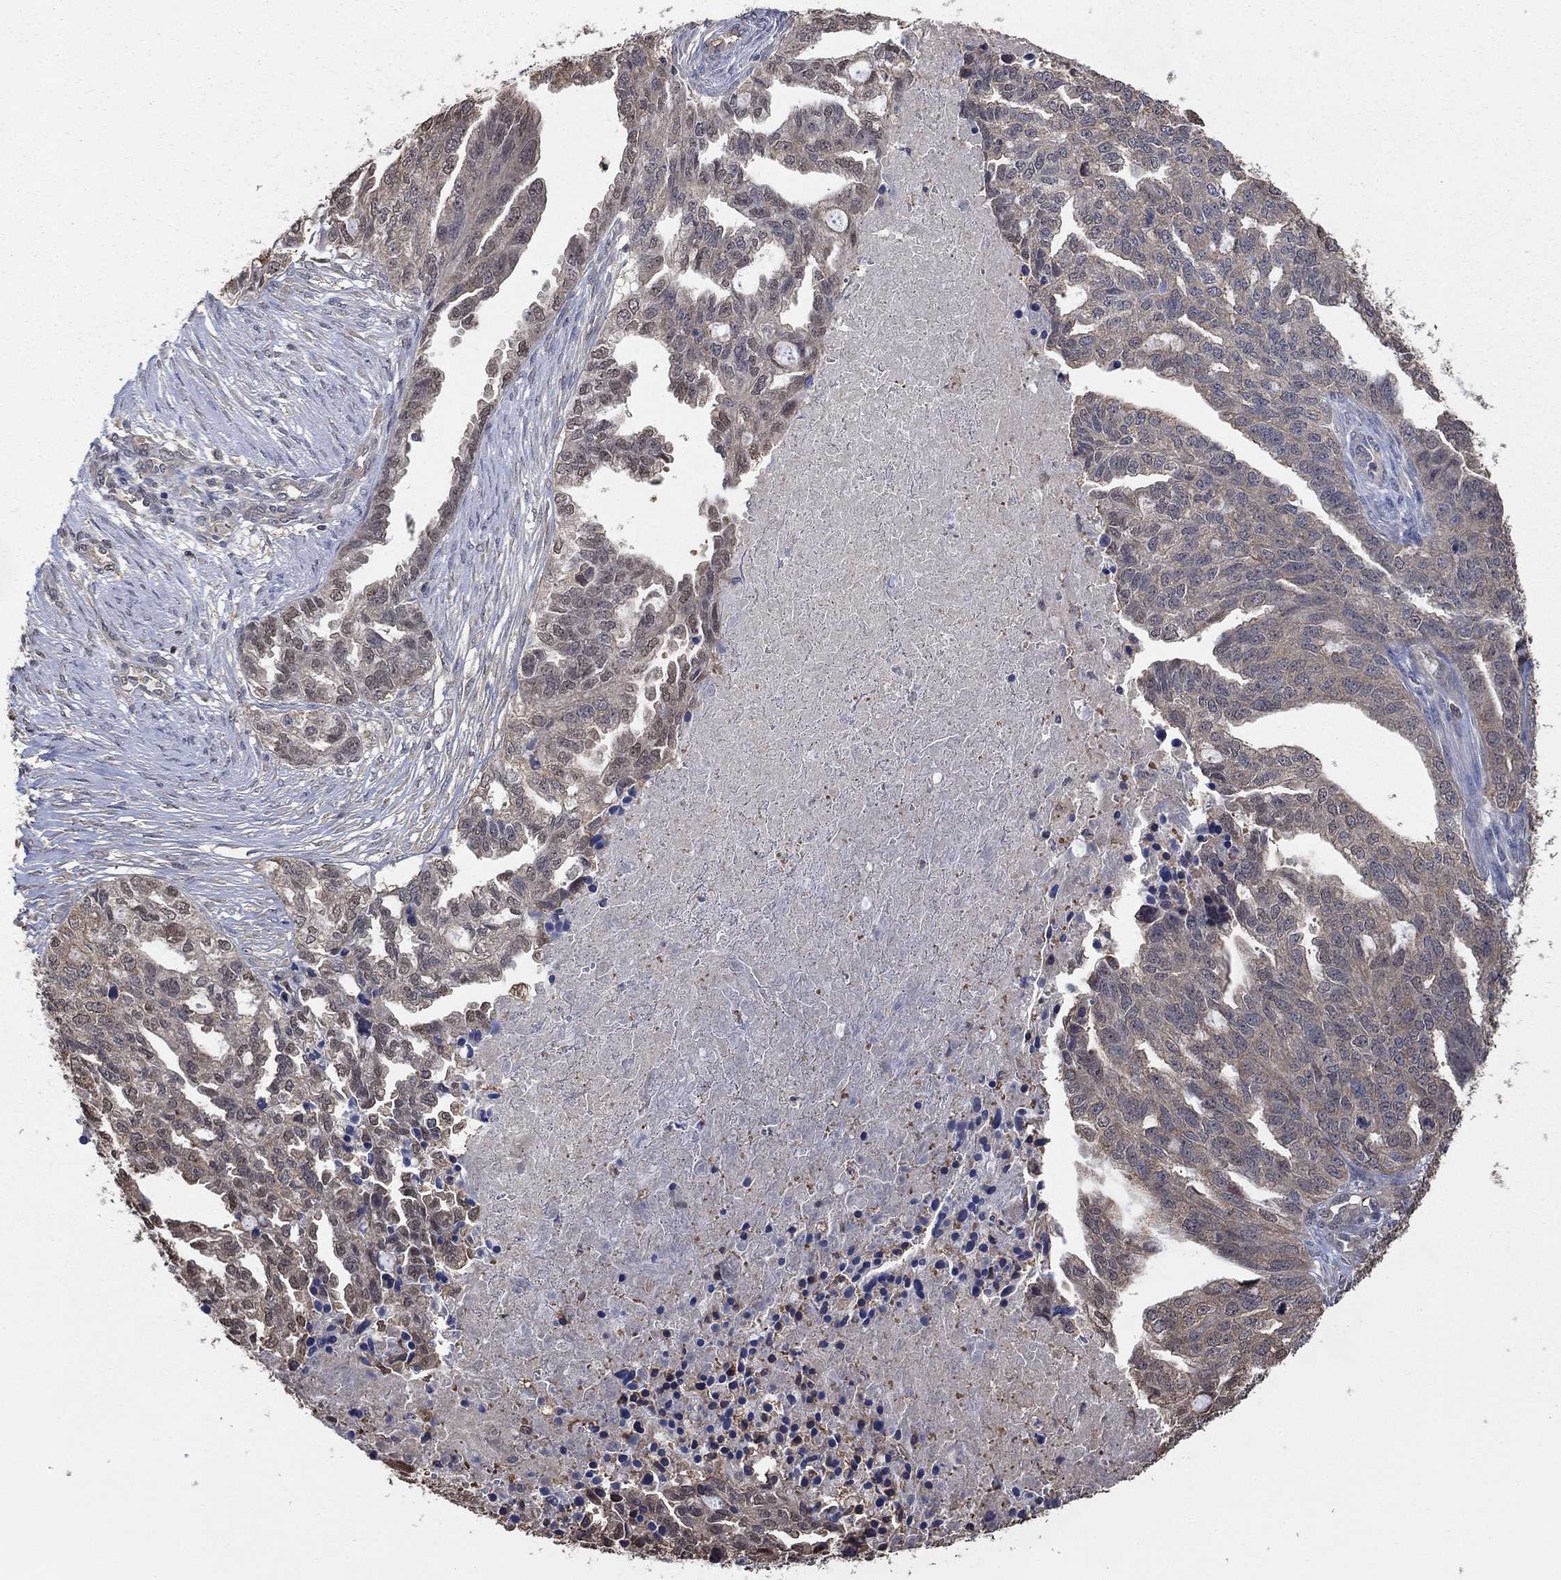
{"staining": {"intensity": "negative", "quantity": "none", "location": "none"}, "tissue": "ovarian cancer", "cell_type": "Tumor cells", "image_type": "cancer", "snomed": [{"axis": "morphology", "description": "Cystadenocarcinoma, serous, NOS"}, {"axis": "topography", "description": "Ovary"}], "caption": "This is an IHC image of serous cystadenocarcinoma (ovarian). There is no expression in tumor cells.", "gene": "RNF114", "patient": {"sex": "female", "age": 51}}